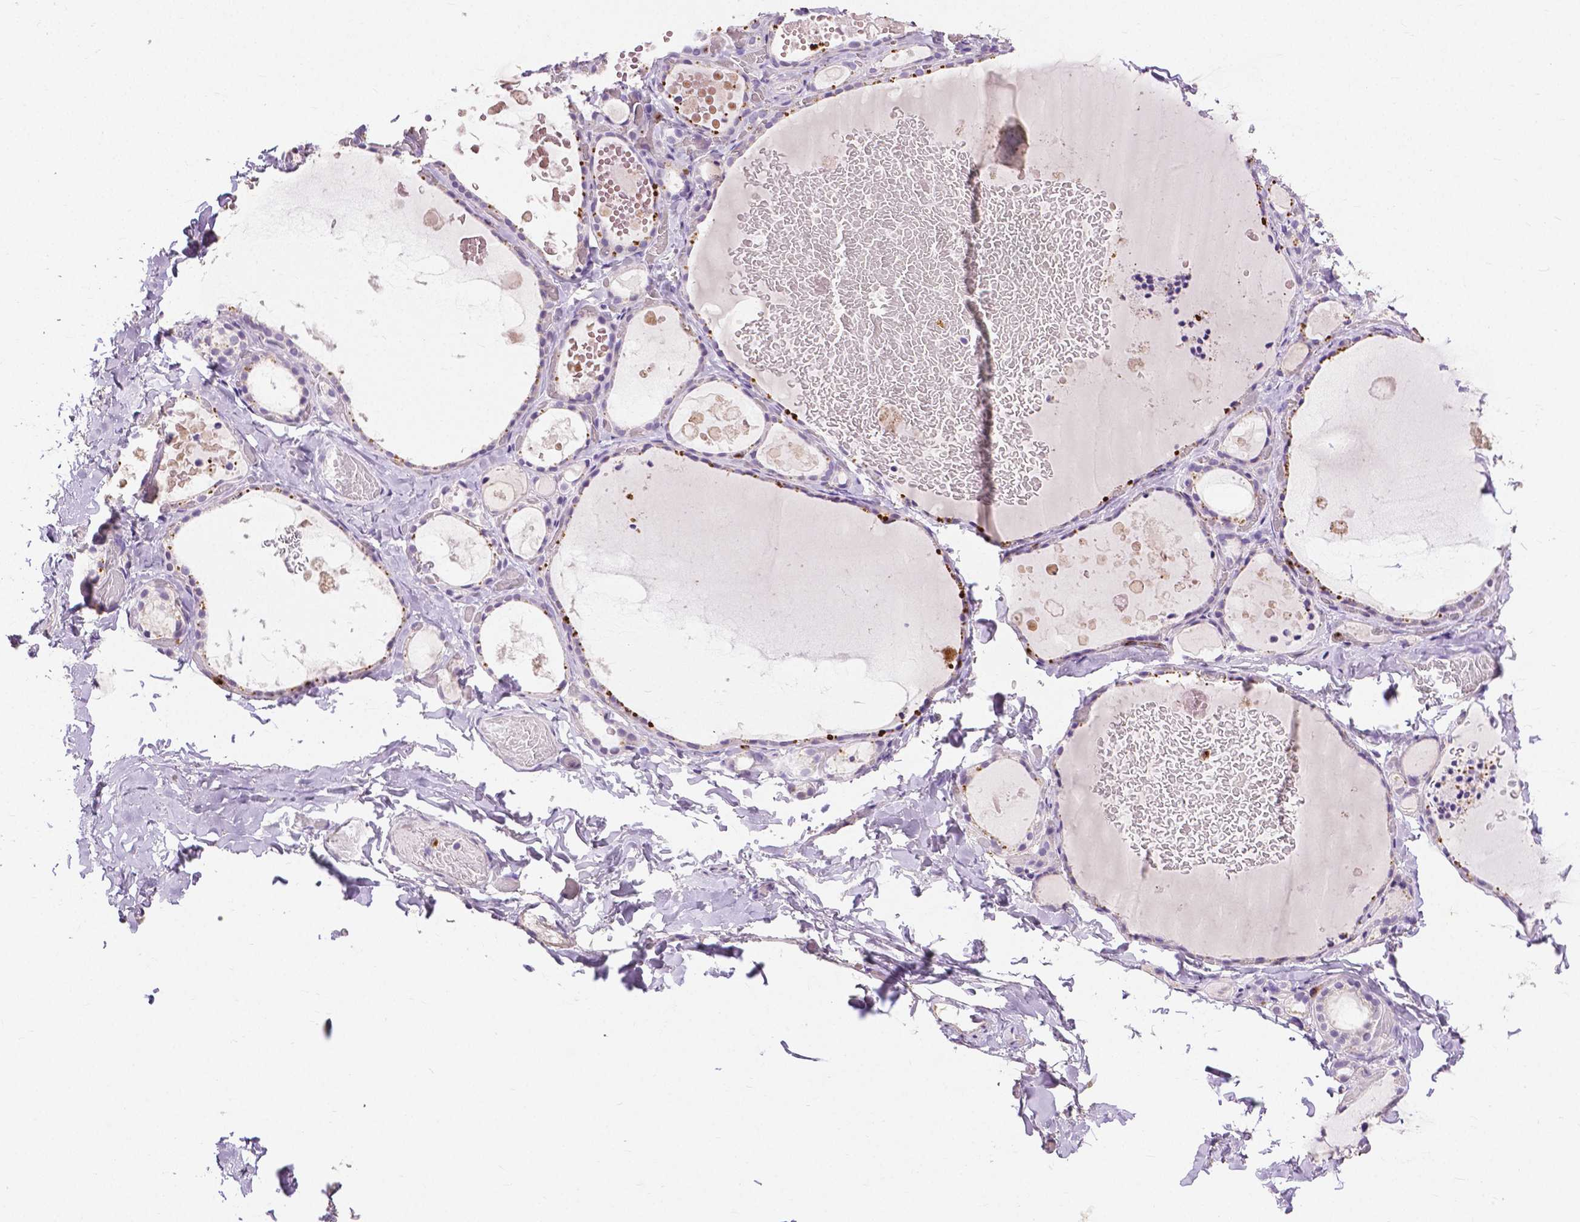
{"staining": {"intensity": "moderate", "quantity": "<25%", "location": "cytoplasmic/membranous"}, "tissue": "thyroid gland", "cell_type": "Glandular cells", "image_type": "normal", "snomed": [{"axis": "morphology", "description": "Normal tissue, NOS"}, {"axis": "topography", "description": "Thyroid gland"}], "caption": "Immunohistochemical staining of unremarkable thyroid gland reveals low levels of moderate cytoplasmic/membranous positivity in approximately <25% of glandular cells. Using DAB (3,3'-diaminobenzidine) (brown) and hematoxylin (blue) stains, captured at high magnification using brightfield microscopy.", "gene": "CXCR2", "patient": {"sex": "female", "age": 56}}